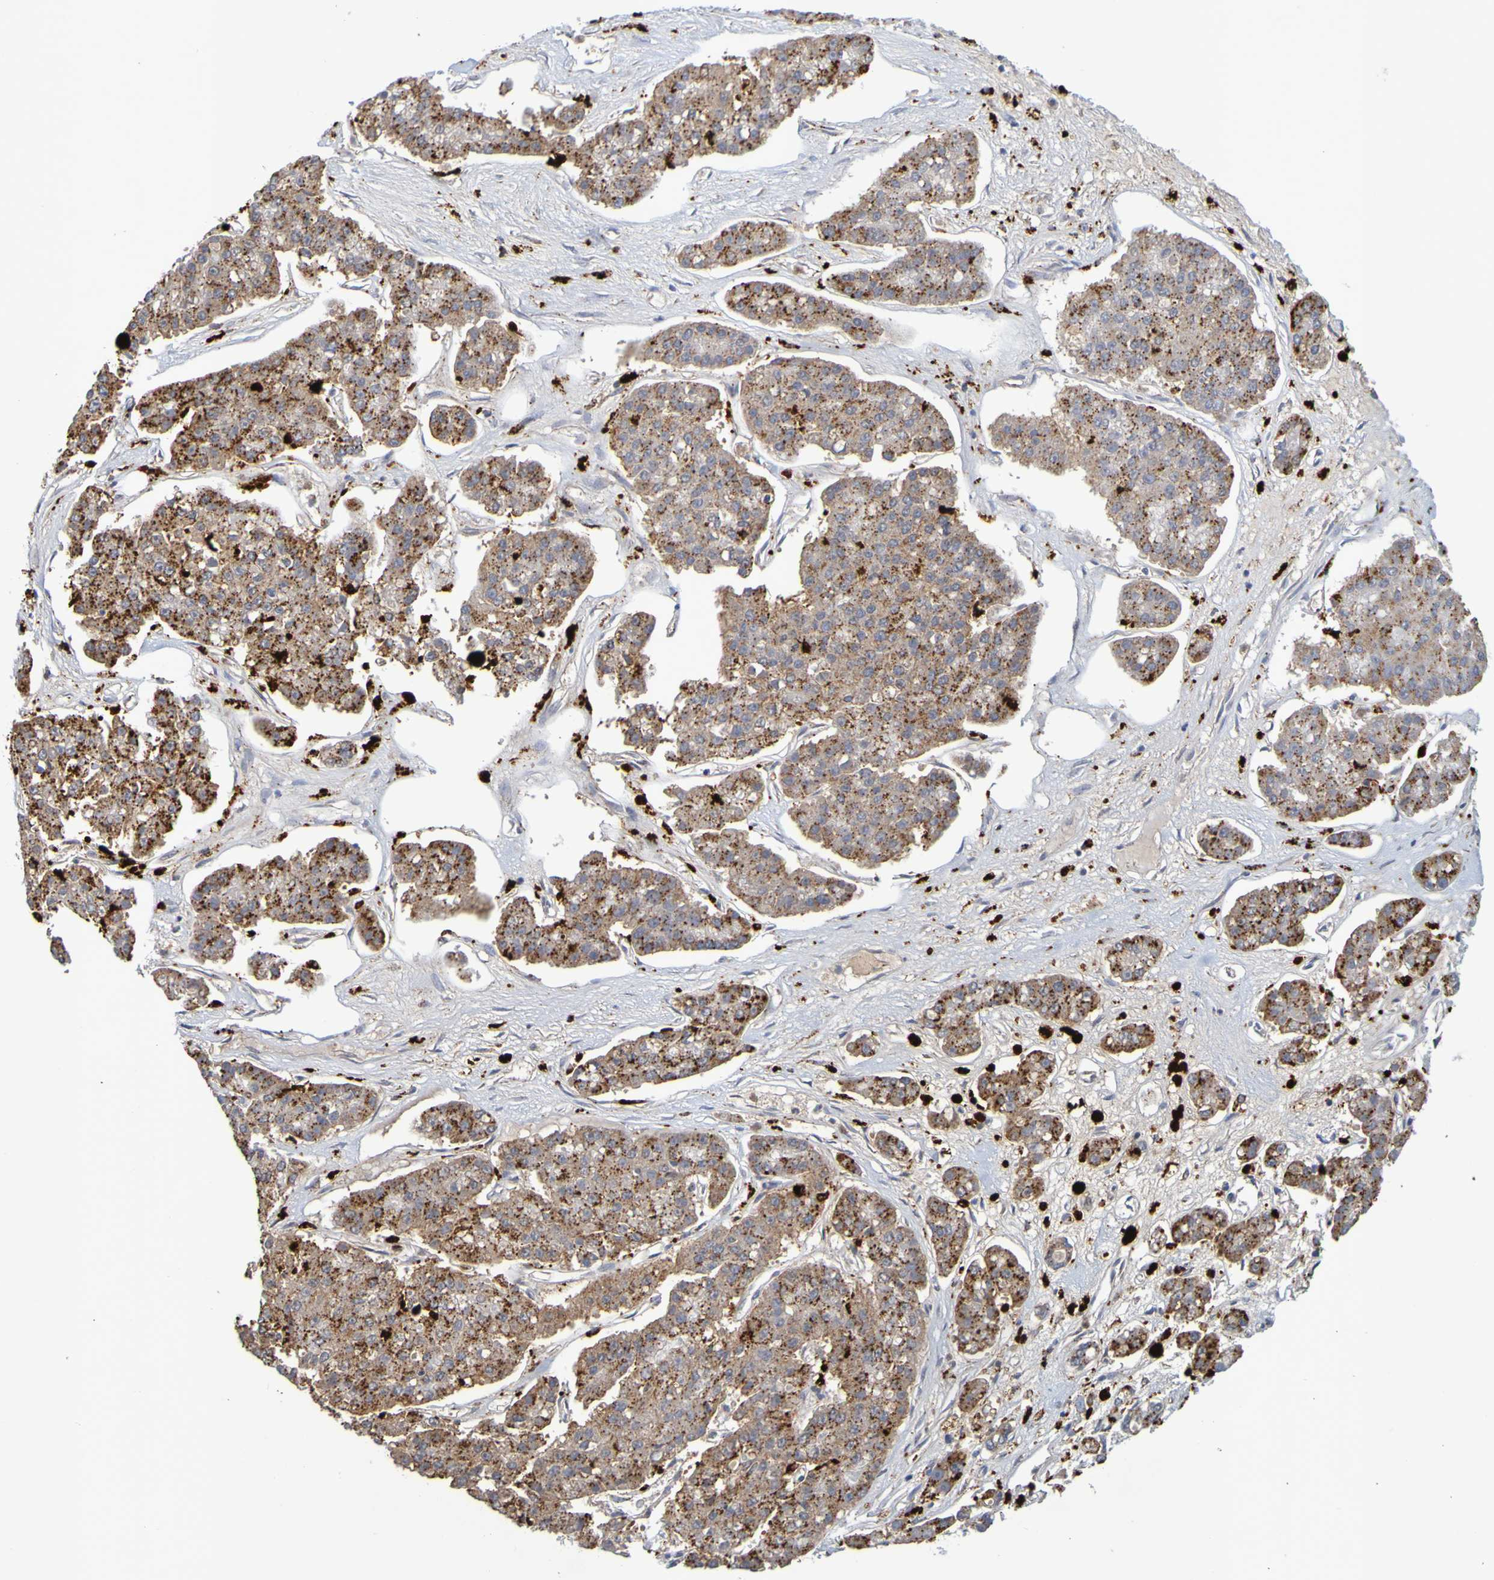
{"staining": {"intensity": "moderate", "quantity": ">75%", "location": "cytoplasmic/membranous"}, "tissue": "pancreatic cancer", "cell_type": "Tumor cells", "image_type": "cancer", "snomed": [{"axis": "morphology", "description": "Adenocarcinoma, NOS"}, {"axis": "topography", "description": "Pancreas"}], "caption": "Brown immunohistochemical staining in pancreatic cancer (adenocarcinoma) demonstrates moderate cytoplasmic/membranous expression in approximately >75% of tumor cells.", "gene": "TPH1", "patient": {"sex": "male", "age": 50}}